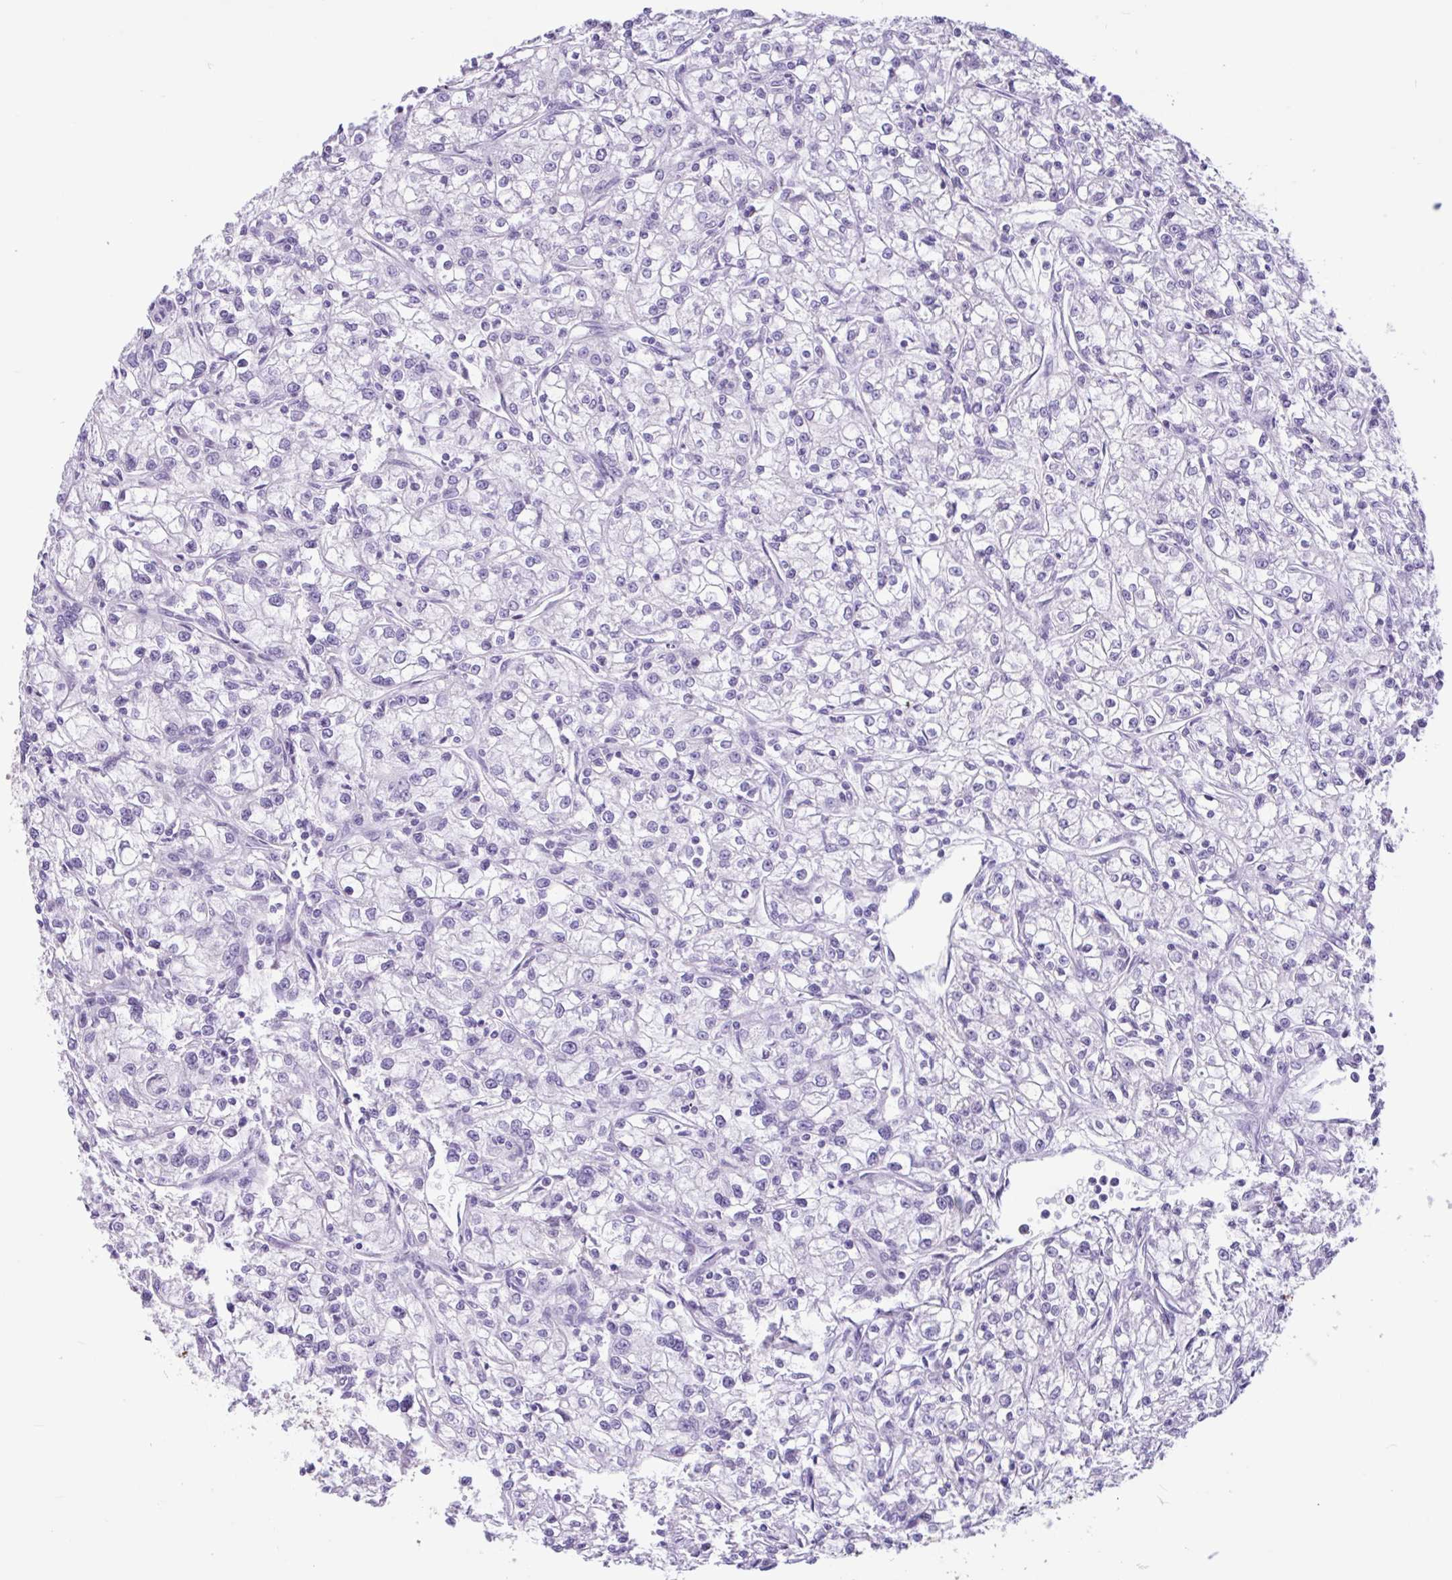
{"staining": {"intensity": "negative", "quantity": "none", "location": "none"}, "tissue": "renal cancer", "cell_type": "Tumor cells", "image_type": "cancer", "snomed": [{"axis": "morphology", "description": "Adenocarcinoma, NOS"}, {"axis": "topography", "description": "Kidney"}], "caption": "Tumor cells are negative for protein expression in human adenocarcinoma (renal). (DAB (3,3'-diaminobenzidine) IHC visualized using brightfield microscopy, high magnification).", "gene": "CTSE", "patient": {"sex": "female", "age": 59}}